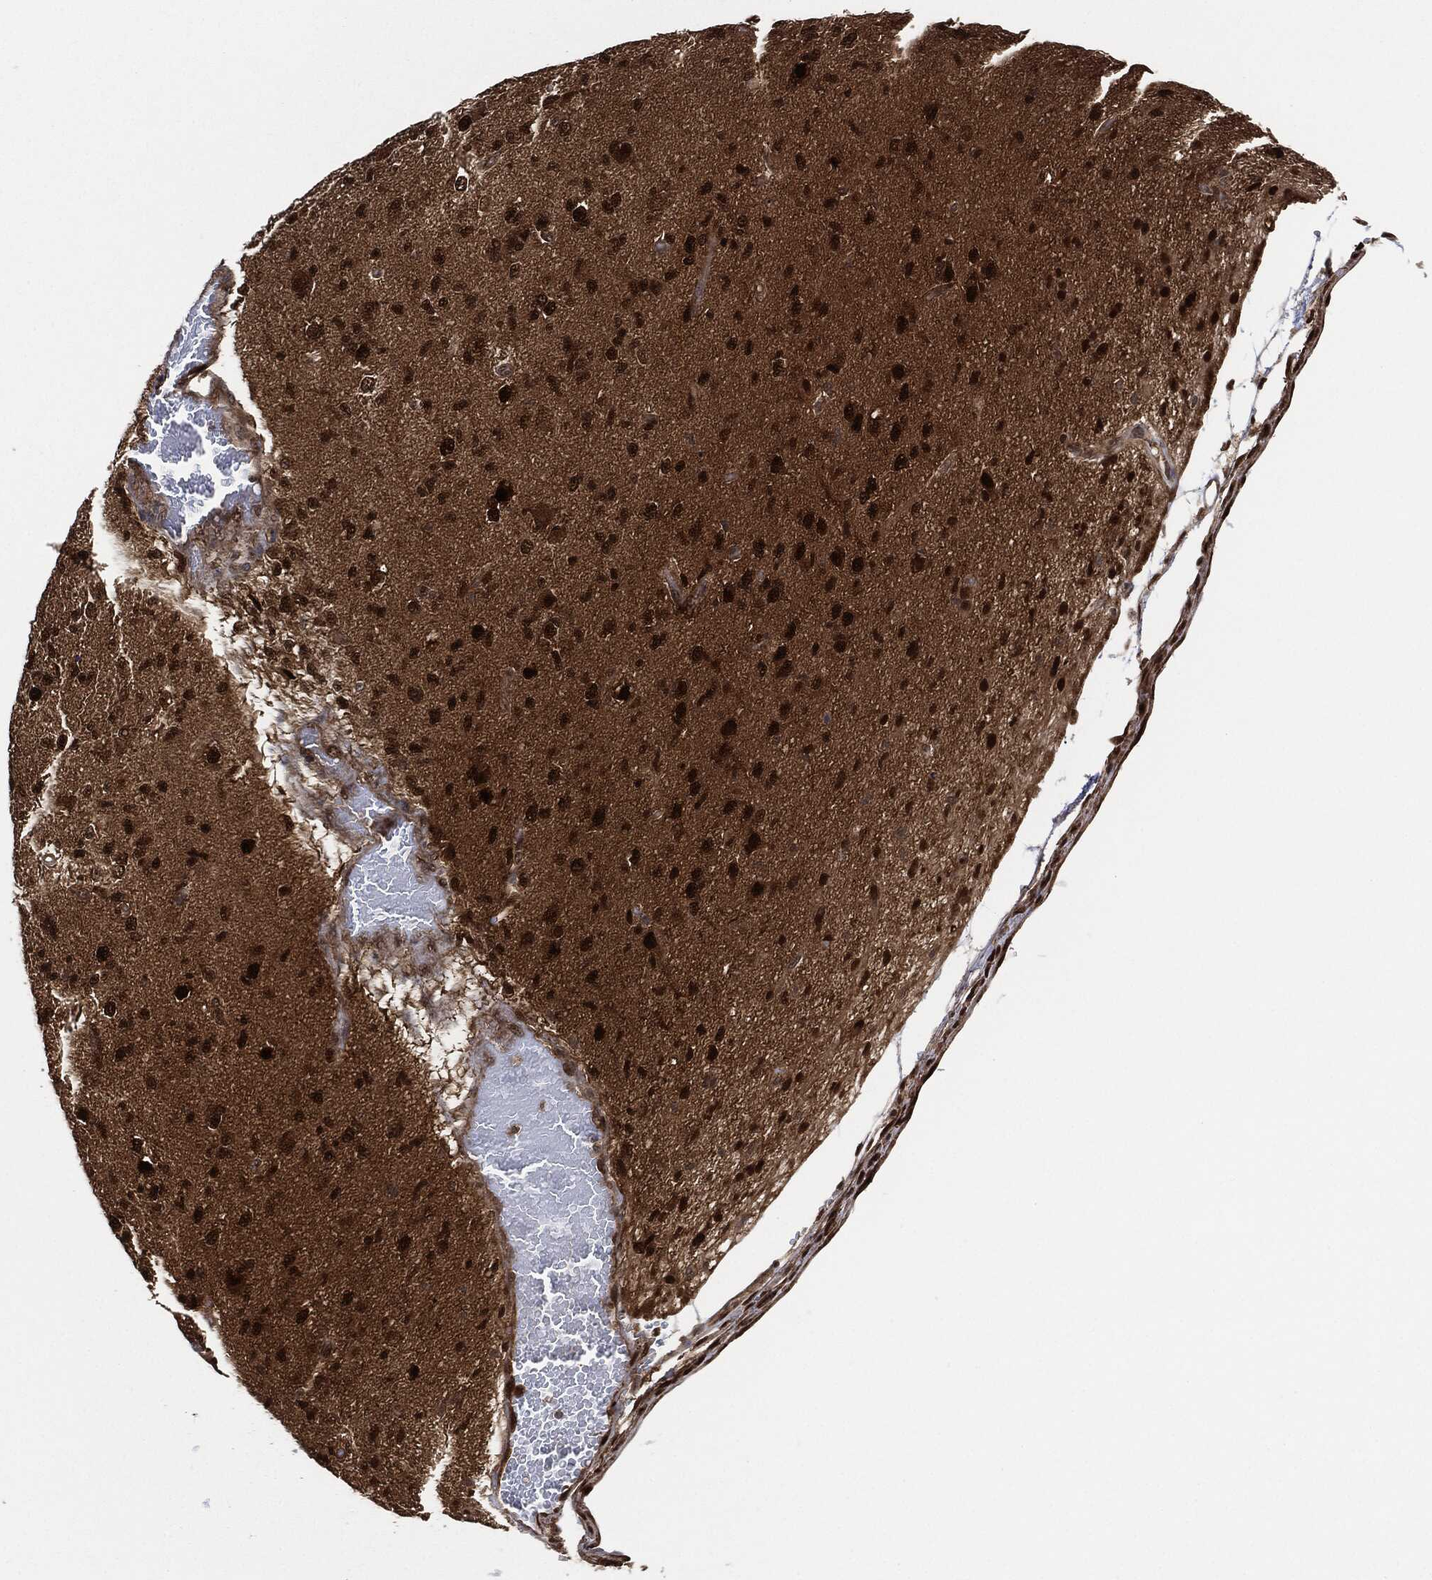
{"staining": {"intensity": "strong", "quantity": ">75%", "location": "nuclear"}, "tissue": "glioma", "cell_type": "Tumor cells", "image_type": "cancer", "snomed": [{"axis": "morphology", "description": "Glioma, malignant, High grade"}, {"axis": "topography", "description": "Brain"}], "caption": "IHC staining of high-grade glioma (malignant), which displays high levels of strong nuclear staining in approximately >75% of tumor cells indicating strong nuclear protein positivity. The staining was performed using DAB (brown) for protein detection and nuclei were counterstained in hematoxylin (blue).", "gene": "DCTN1", "patient": {"sex": "male", "age": 56}}